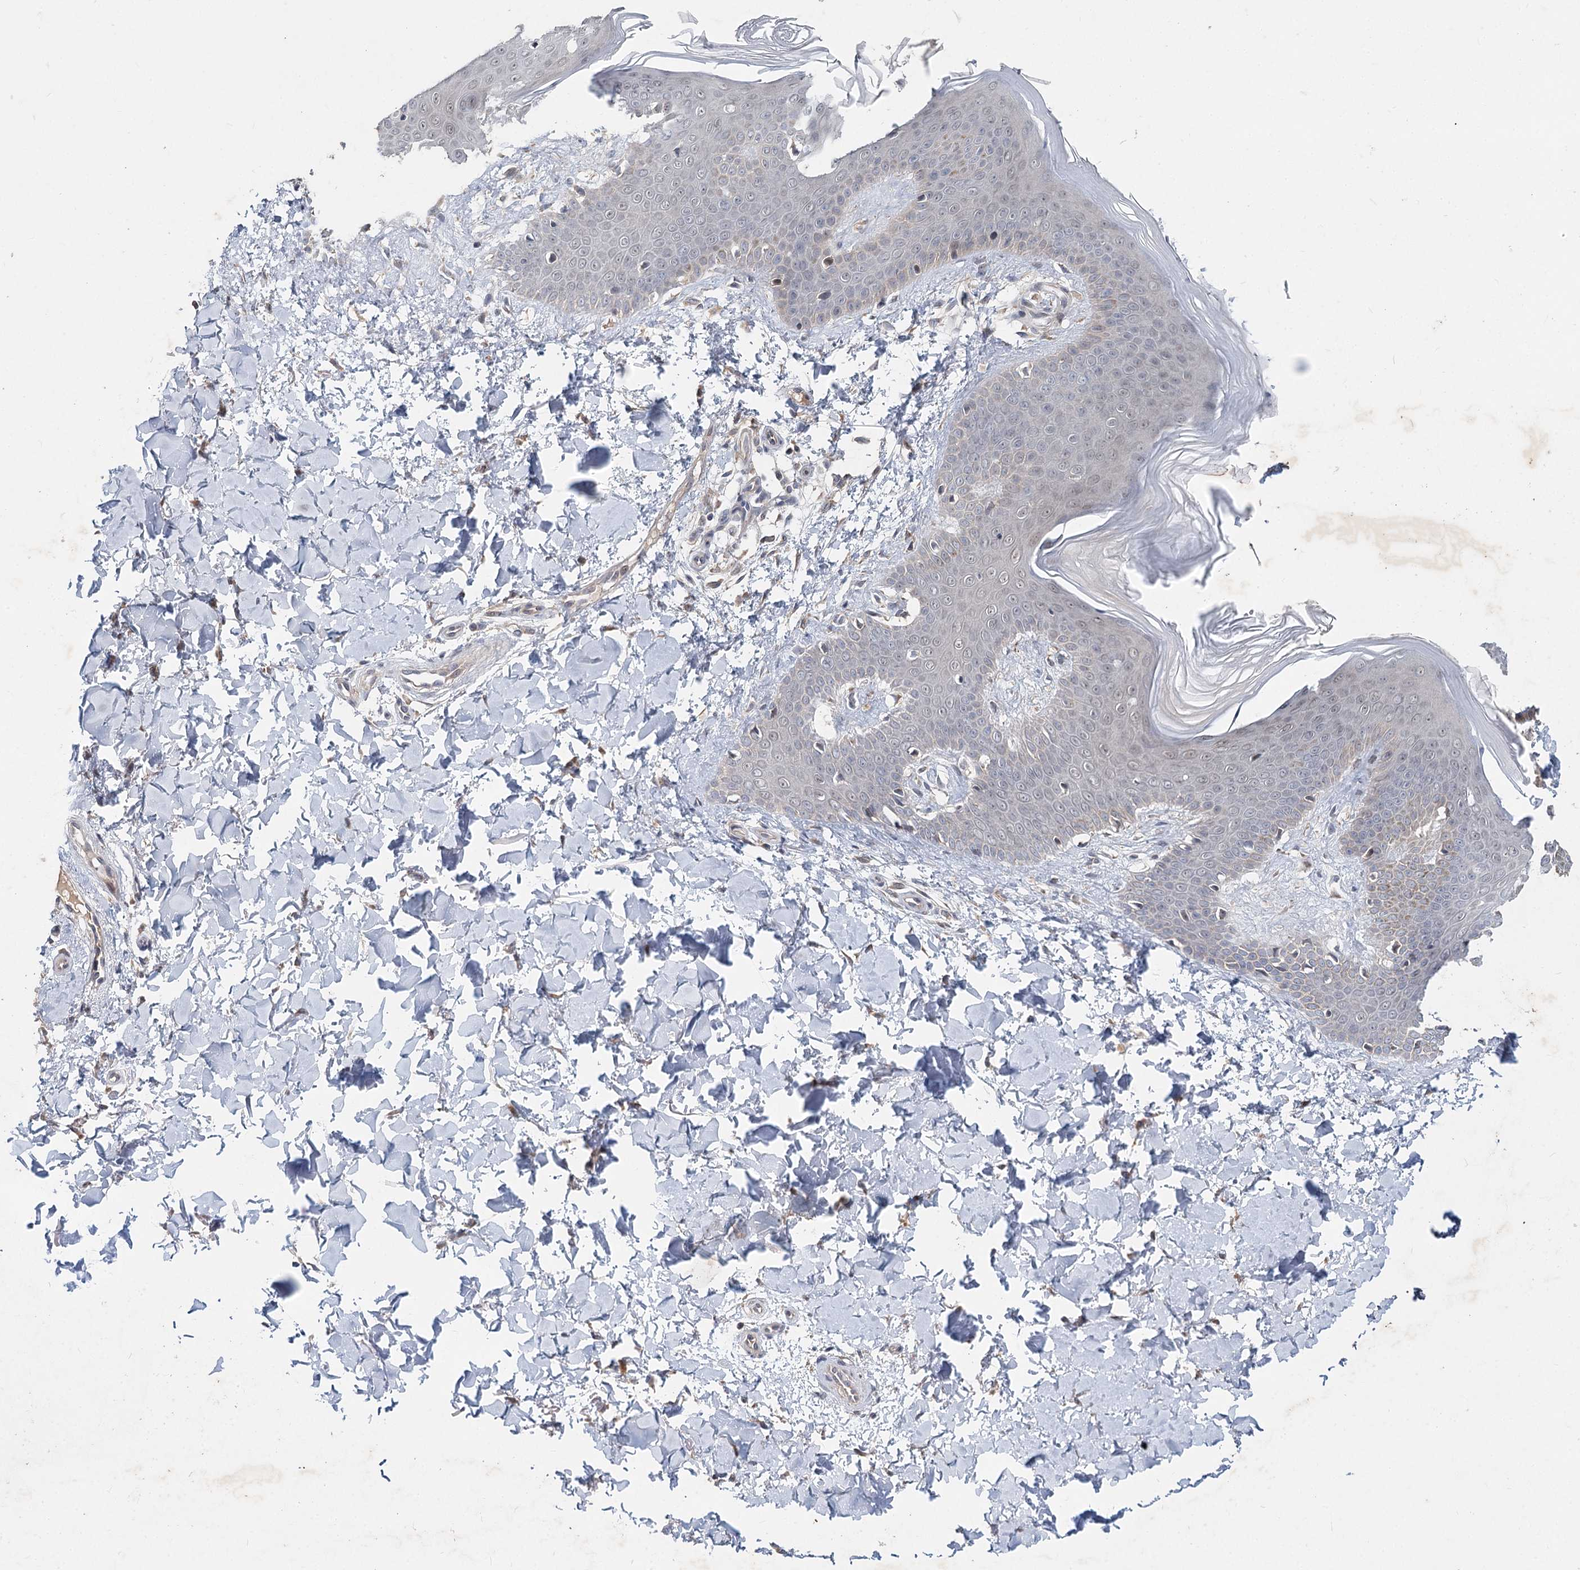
{"staining": {"intensity": "weak", "quantity": ">75%", "location": "cytoplasmic/membranous"}, "tissue": "skin", "cell_type": "Fibroblasts", "image_type": "normal", "snomed": [{"axis": "morphology", "description": "Normal tissue, NOS"}, {"axis": "topography", "description": "Skin"}], "caption": "IHC (DAB (3,3'-diaminobenzidine)) staining of normal skin displays weak cytoplasmic/membranous protein staining in about >75% of fibroblasts. (DAB IHC, brown staining for protein, blue staining for nuclei).", "gene": "AP3B1", "patient": {"sex": "male", "age": 36}}